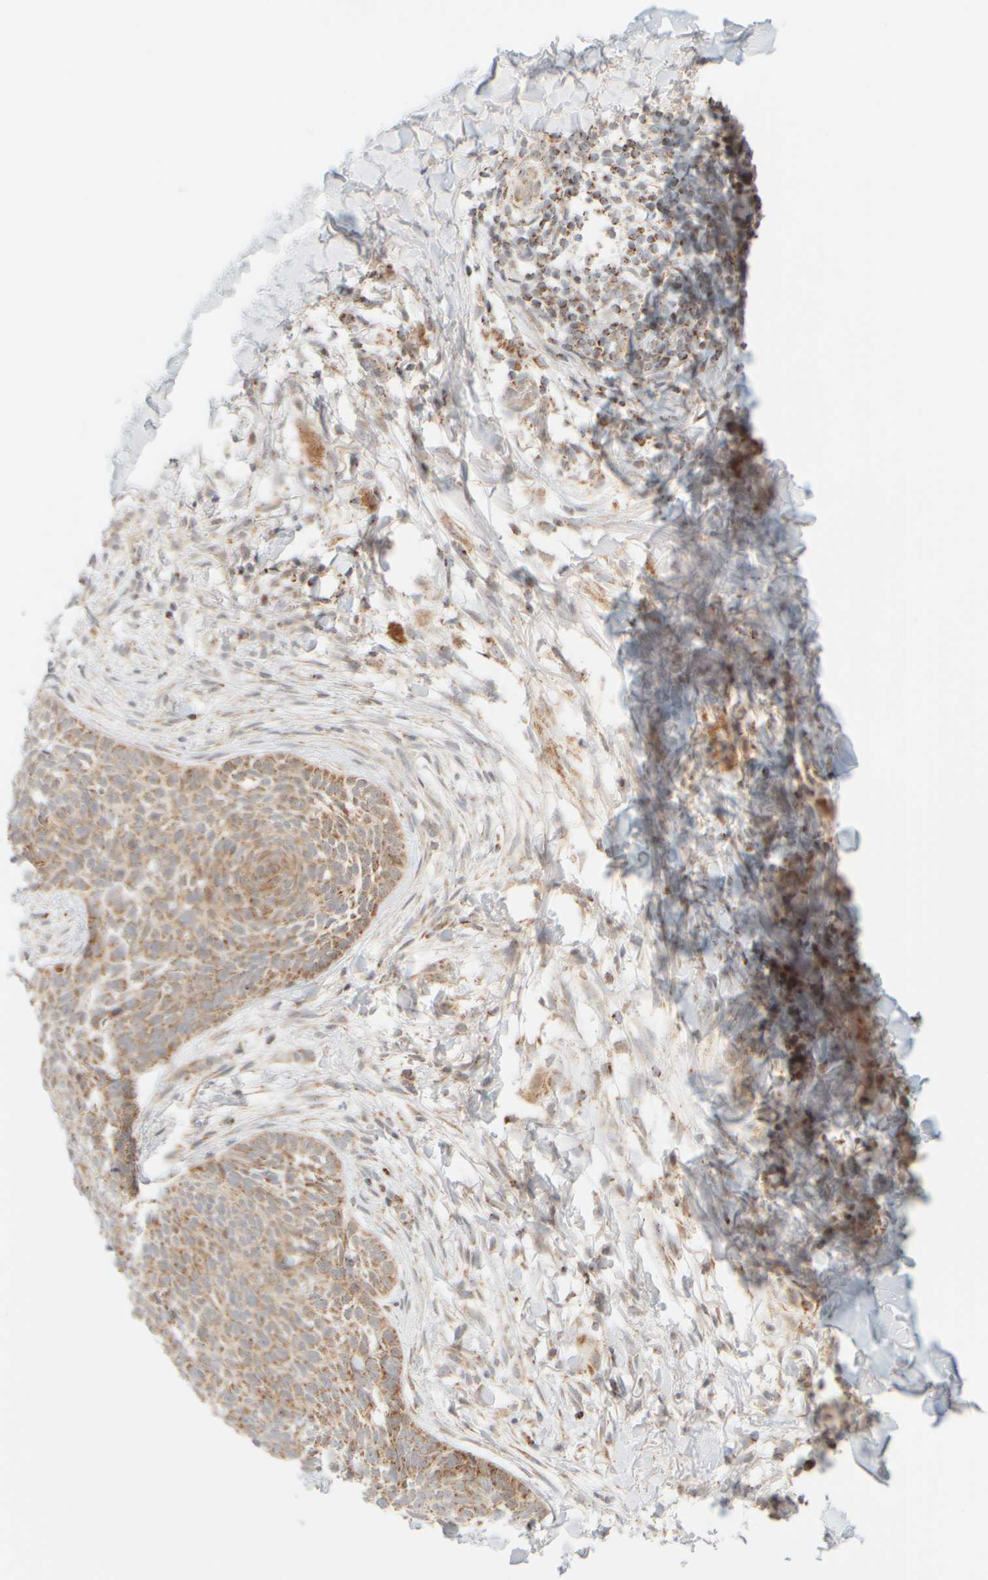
{"staining": {"intensity": "moderate", "quantity": ">75%", "location": "cytoplasmic/membranous"}, "tissue": "skin cancer", "cell_type": "Tumor cells", "image_type": "cancer", "snomed": [{"axis": "morphology", "description": "Normal tissue, NOS"}, {"axis": "morphology", "description": "Basal cell carcinoma"}, {"axis": "topography", "description": "Skin"}], "caption": "About >75% of tumor cells in skin cancer show moderate cytoplasmic/membranous protein expression as visualized by brown immunohistochemical staining.", "gene": "PPM1K", "patient": {"sex": "male", "age": 67}}